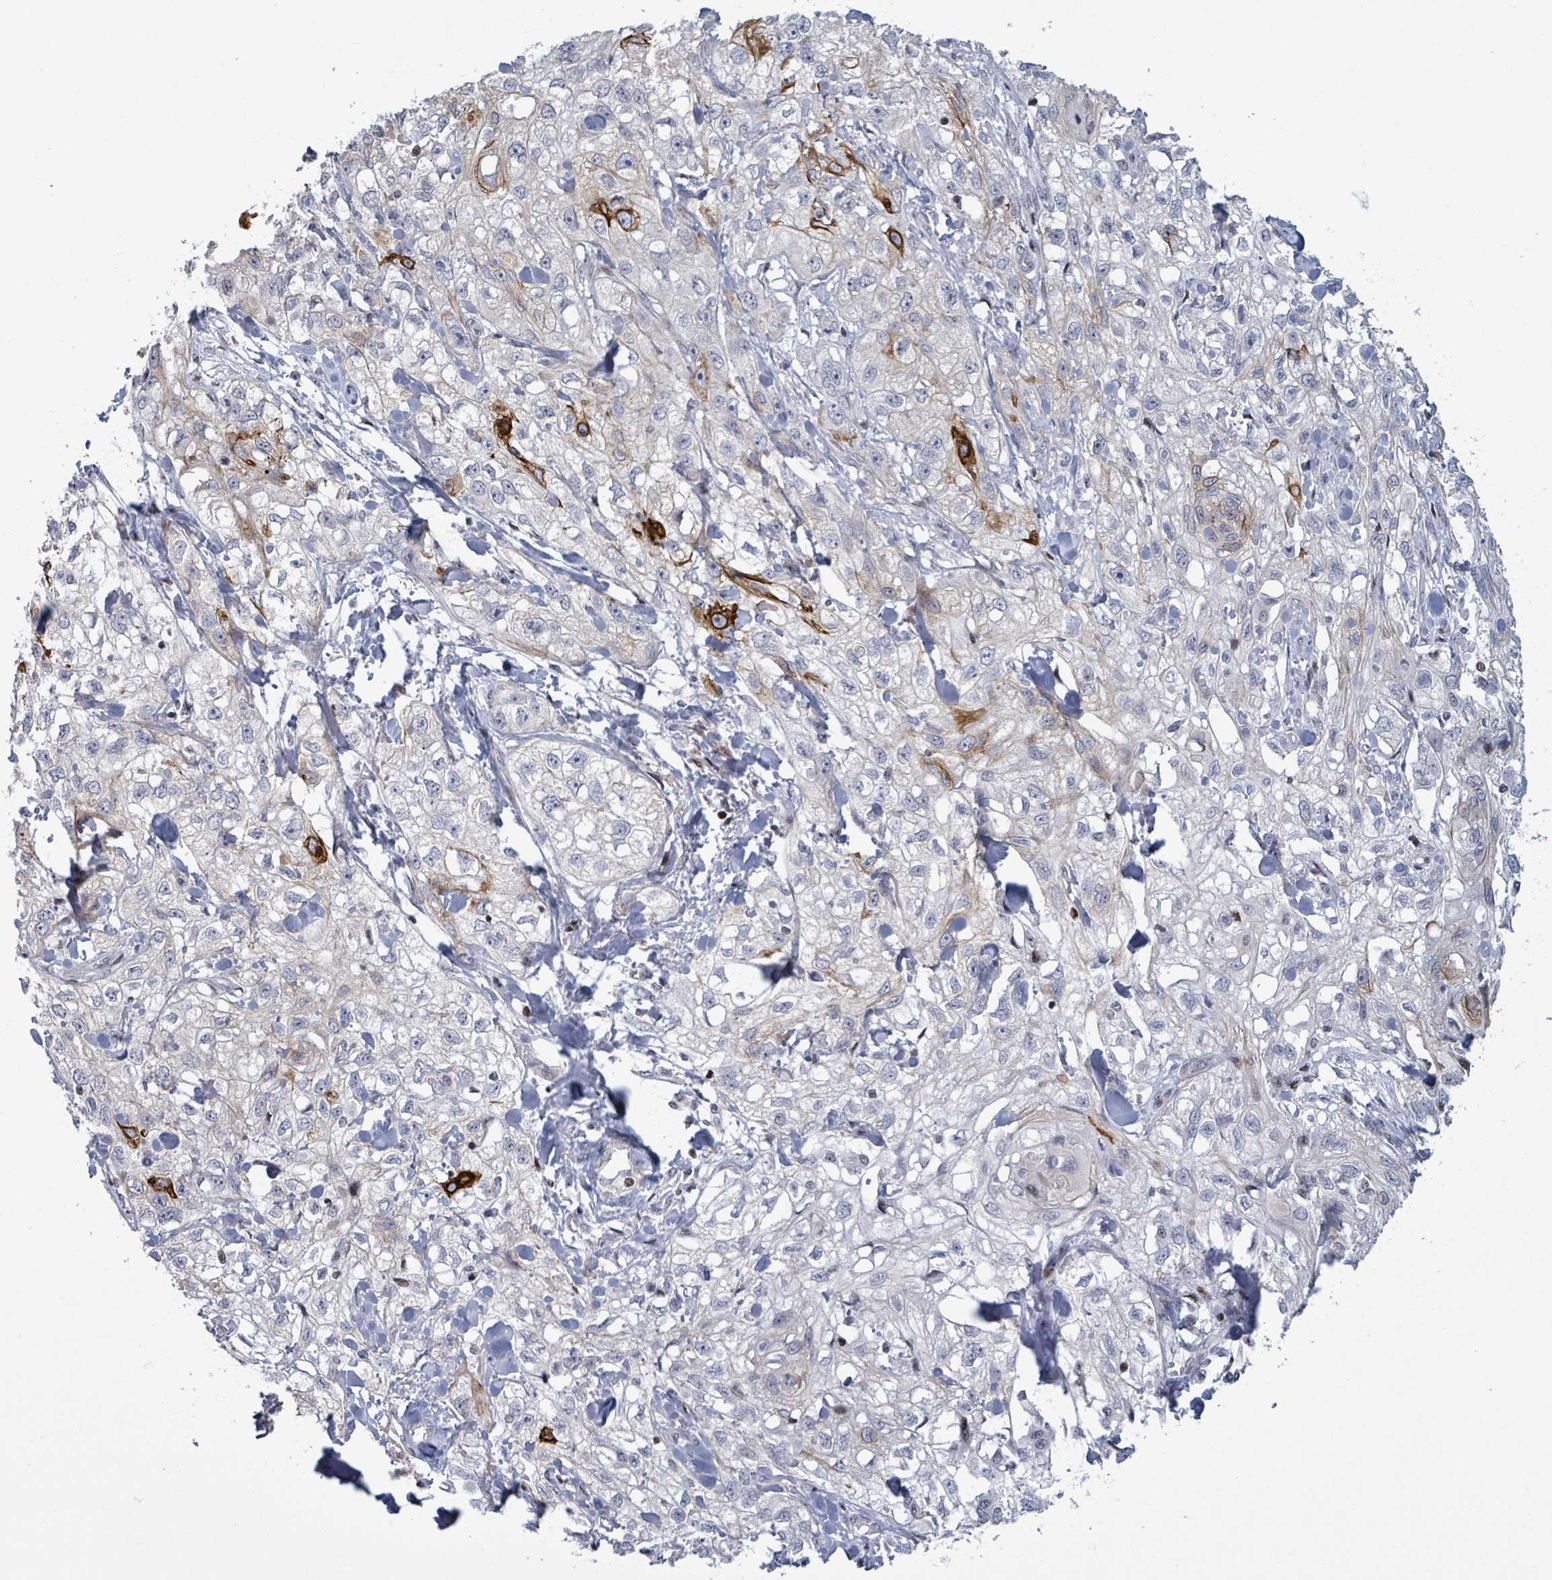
{"staining": {"intensity": "strong", "quantity": "<25%", "location": "cytoplasmic/membranous"}, "tissue": "skin cancer", "cell_type": "Tumor cells", "image_type": "cancer", "snomed": [{"axis": "morphology", "description": "Squamous cell carcinoma, NOS"}, {"axis": "topography", "description": "Skin"}, {"axis": "topography", "description": "Vulva"}], "caption": "This histopathology image exhibits immunohistochemistry (IHC) staining of squamous cell carcinoma (skin), with medium strong cytoplasmic/membranous staining in about <25% of tumor cells.", "gene": "FNDC4", "patient": {"sex": "female", "age": 86}}